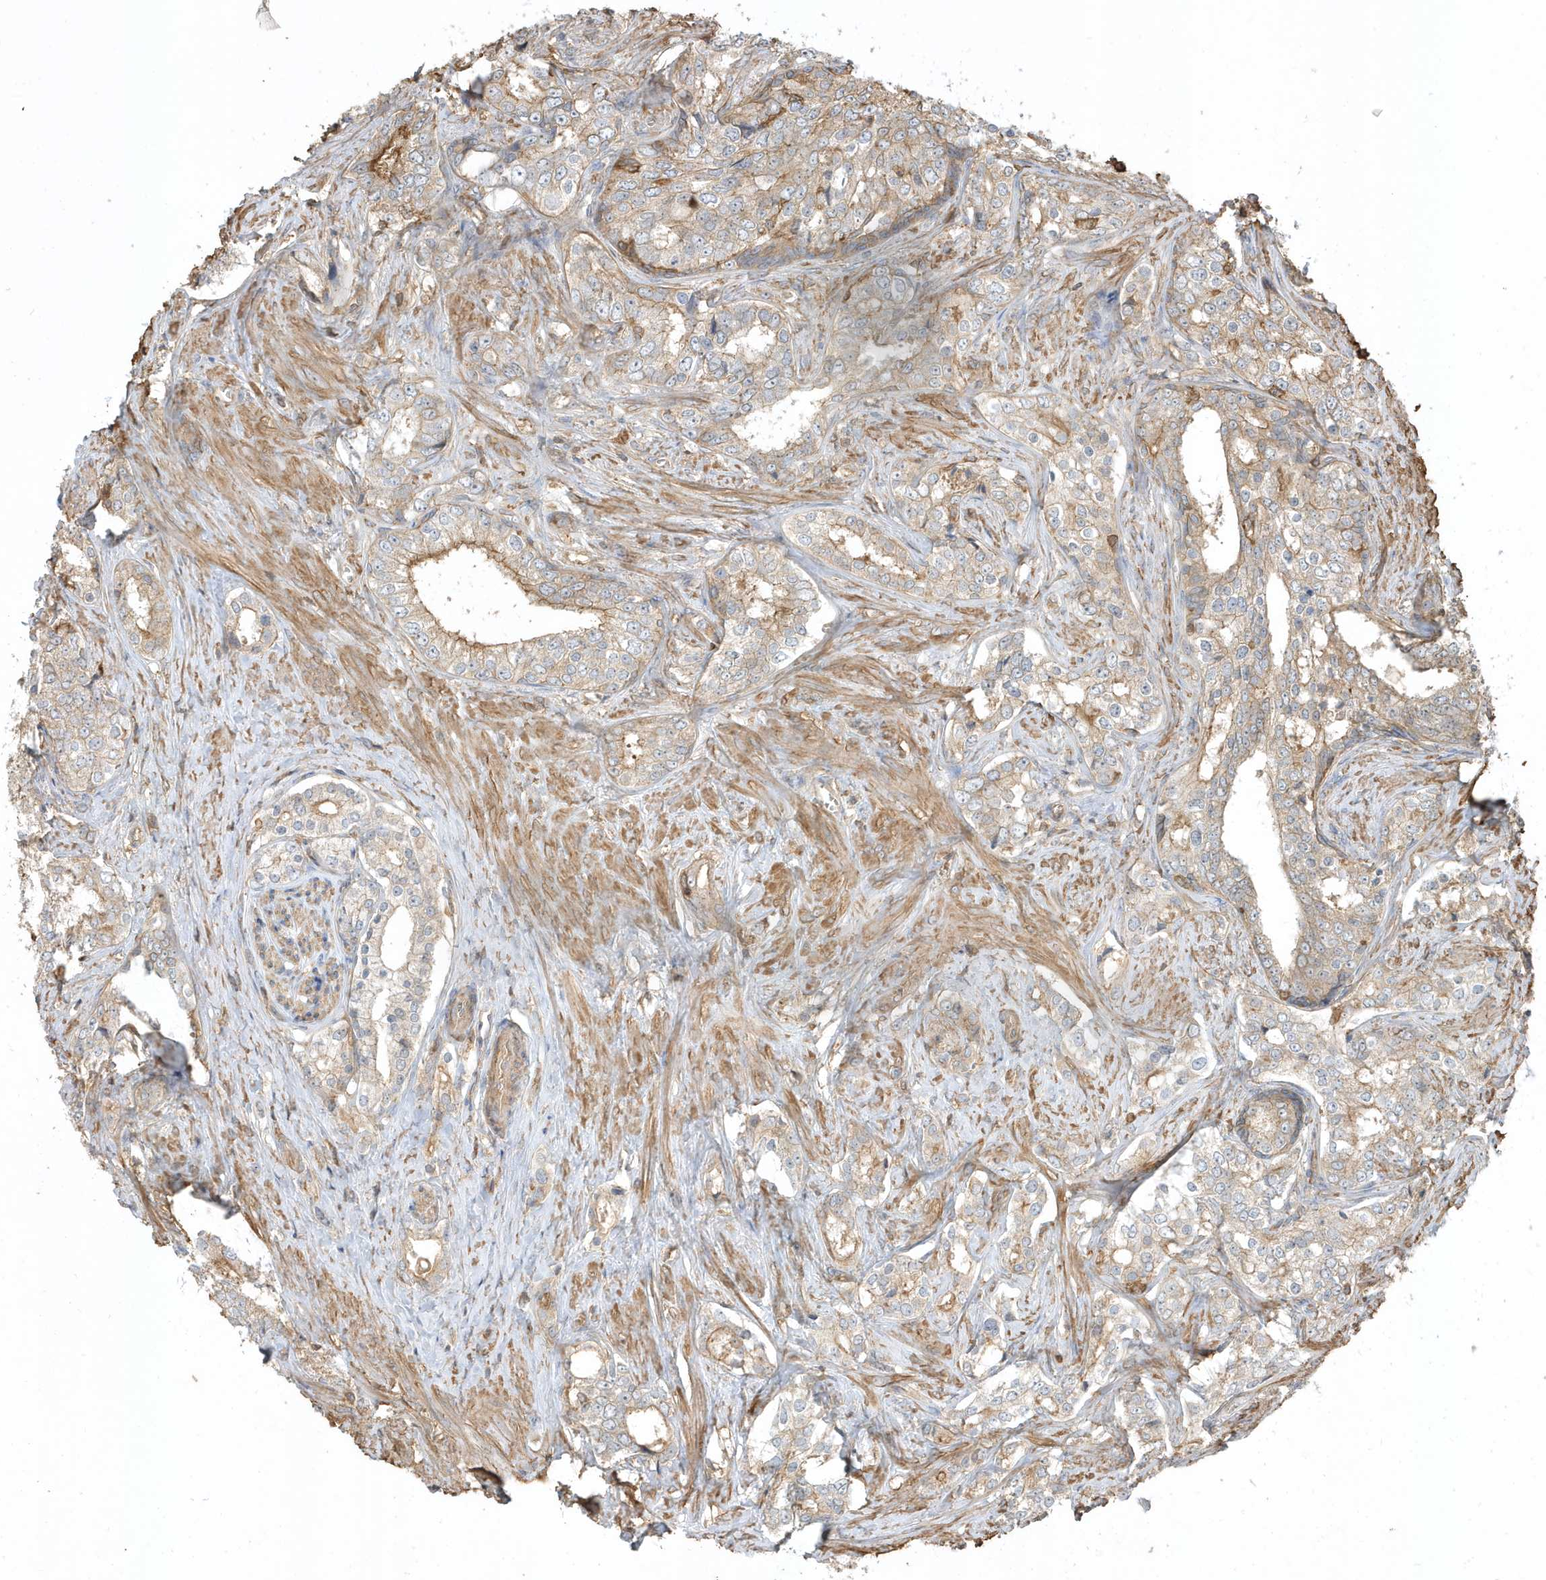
{"staining": {"intensity": "moderate", "quantity": "<25%", "location": "cytoplasmic/membranous"}, "tissue": "prostate cancer", "cell_type": "Tumor cells", "image_type": "cancer", "snomed": [{"axis": "morphology", "description": "Adenocarcinoma, High grade"}, {"axis": "topography", "description": "Prostate"}], "caption": "Prostate cancer stained with a brown dye exhibits moderate cytoplasmic/membranous positive positivity in about <25% of tumor cells.", "gene": "ZBTB8A", "patient": {"sex": "male", "age": 66}}